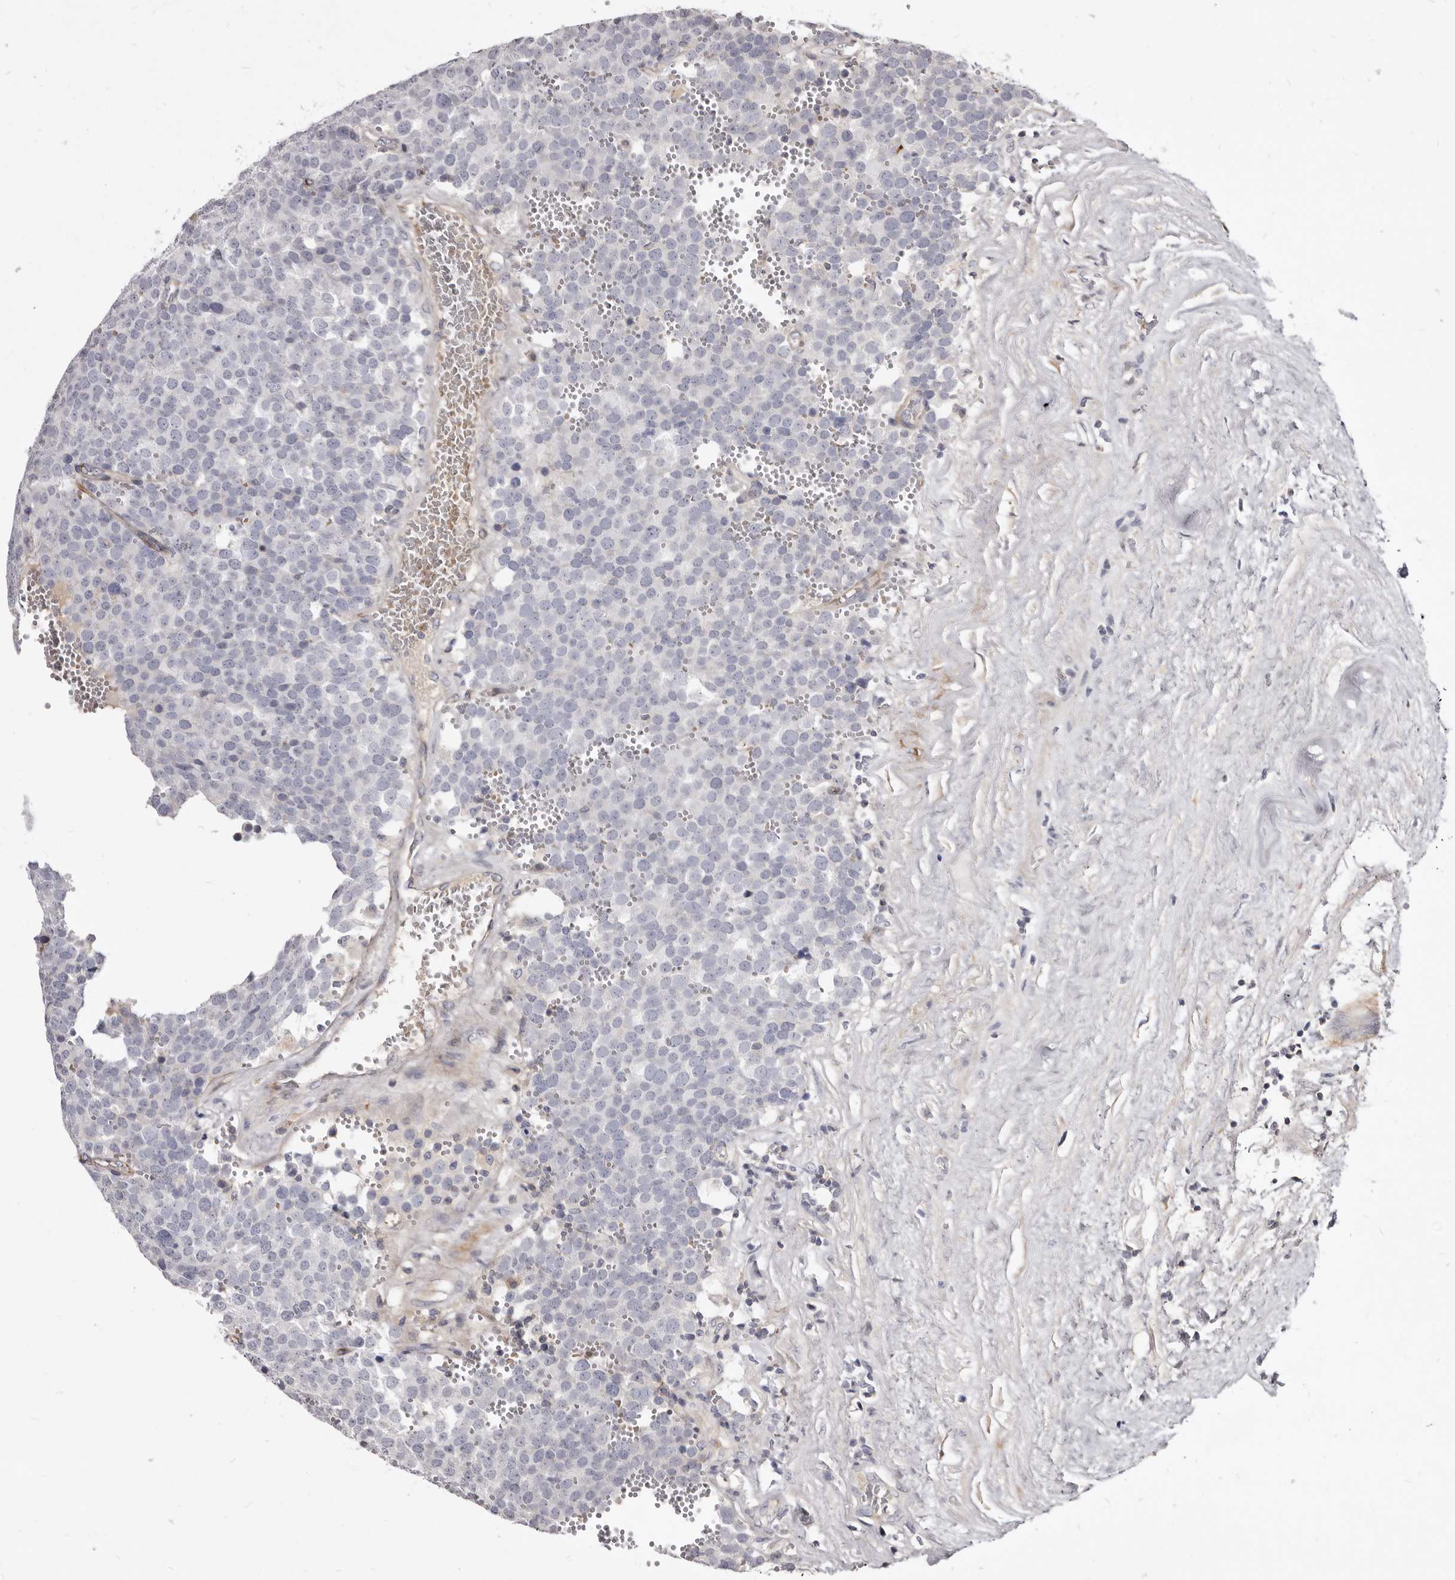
{"staining": {"intensity": "negative", "quantity": "none", "location": "none"}, "tissue": "testis cancer", "cell_type": "Tumor cells", "image_type": "cancer", "snomed": [{"axis": "morphology", "description": "Seminoma, NOS"}, {"axis": "topography", "description": "Testis"}], "caption": "A micrograph of human testis cancer is negative for staining in tumor cells.", "gene": "FAS", "patient": {"sex": "male", "age": 71}}